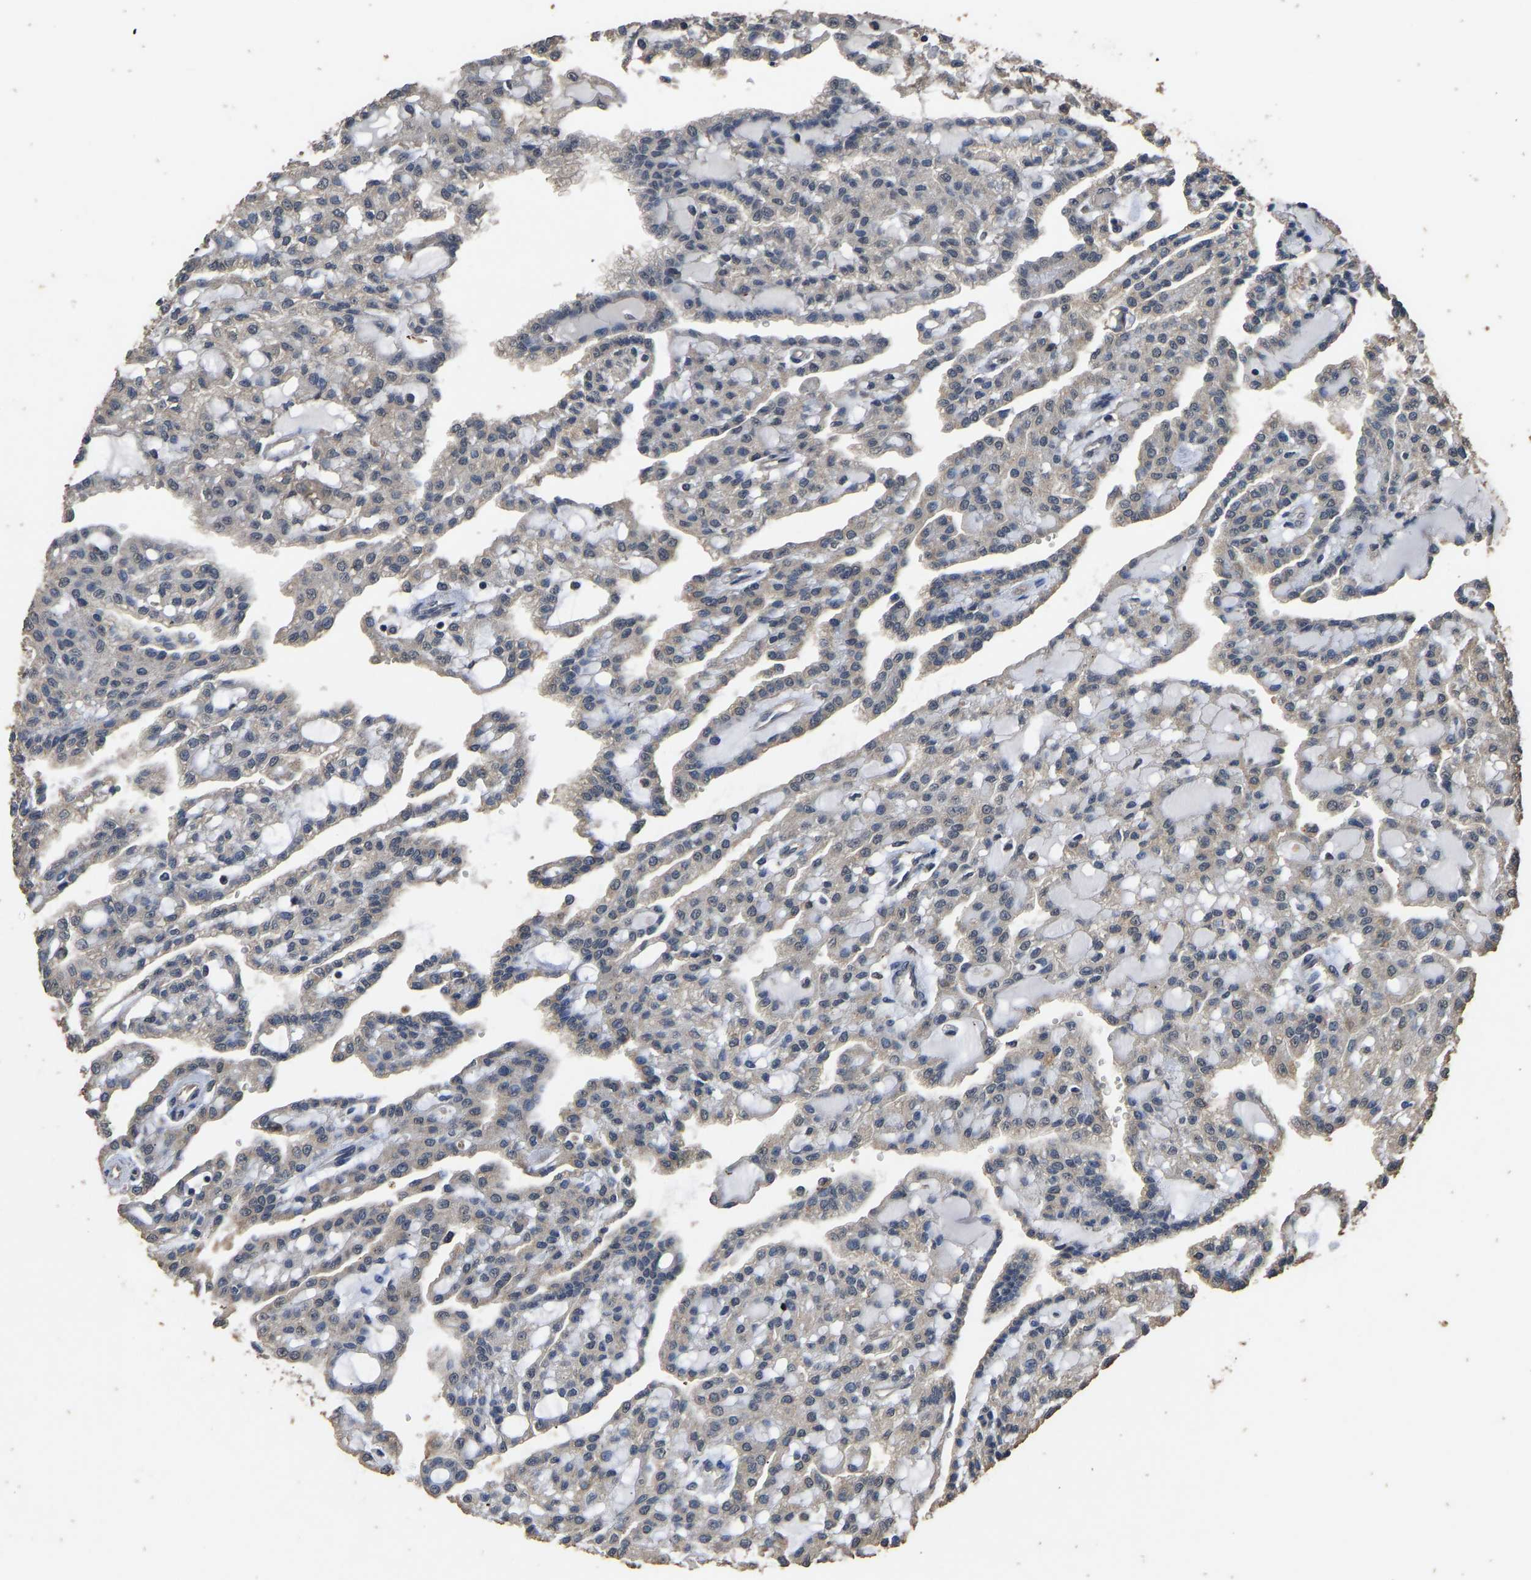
{"staining": {"intensity": "negative", "quantity": "none", "location": "none"}, "tissue": "renal cancer", "cell_type": "Tumor cells", "image_type": "cancer", "snomed": [{"axis": "morphology", "description": "Adenocarcinoma, NOS"}, {"axis": "topography", "description": "Kidney"}], "caption": "The photomicrograph reveals no staining of tumor cells in renal cancer. (DAB immunohistochemistry (IHC) with hematoxylin counter stain).", "gene": "CIDEC", "patient": {"sex": "male", "age": 63}}